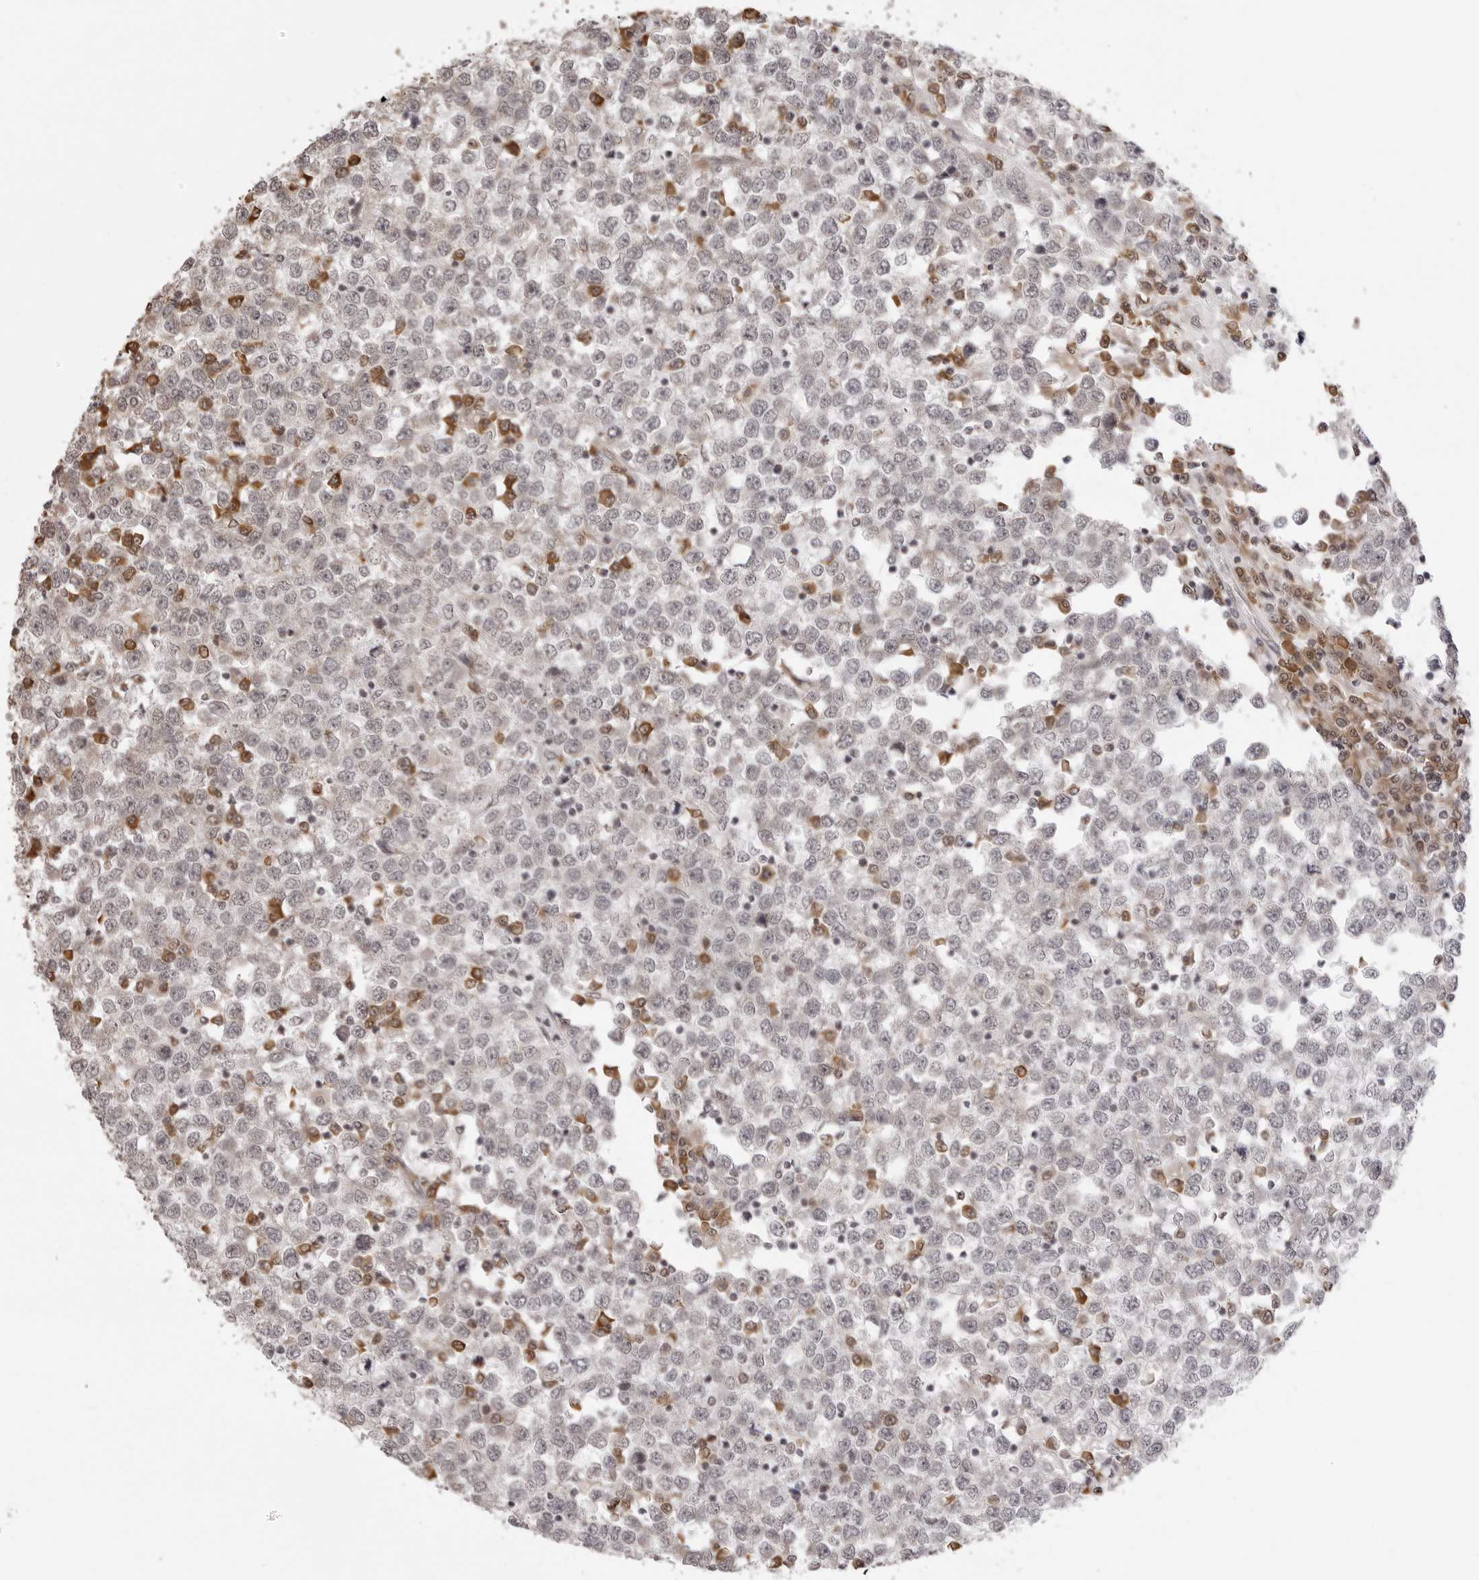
{"staining": {"intensity": "negative", "quantity": "none", "location": "none"}, "tissue": "testis cancer", "cell_type": "Tumor cells", "image_type": "cancer", "snomed": [{"axis": "morphology", "description": "Seminoma, NOS"}, {"axis": "topography", "description": "Testis"}], "caption": "Immunohistochemistry micrograph of neoplastic tissue: testis seminoma stained with DAB exhibits no significant protein positivity in tumor cells.", "gene": "ZC3H11A", "patient": {"sex": "male", "age": 65}}